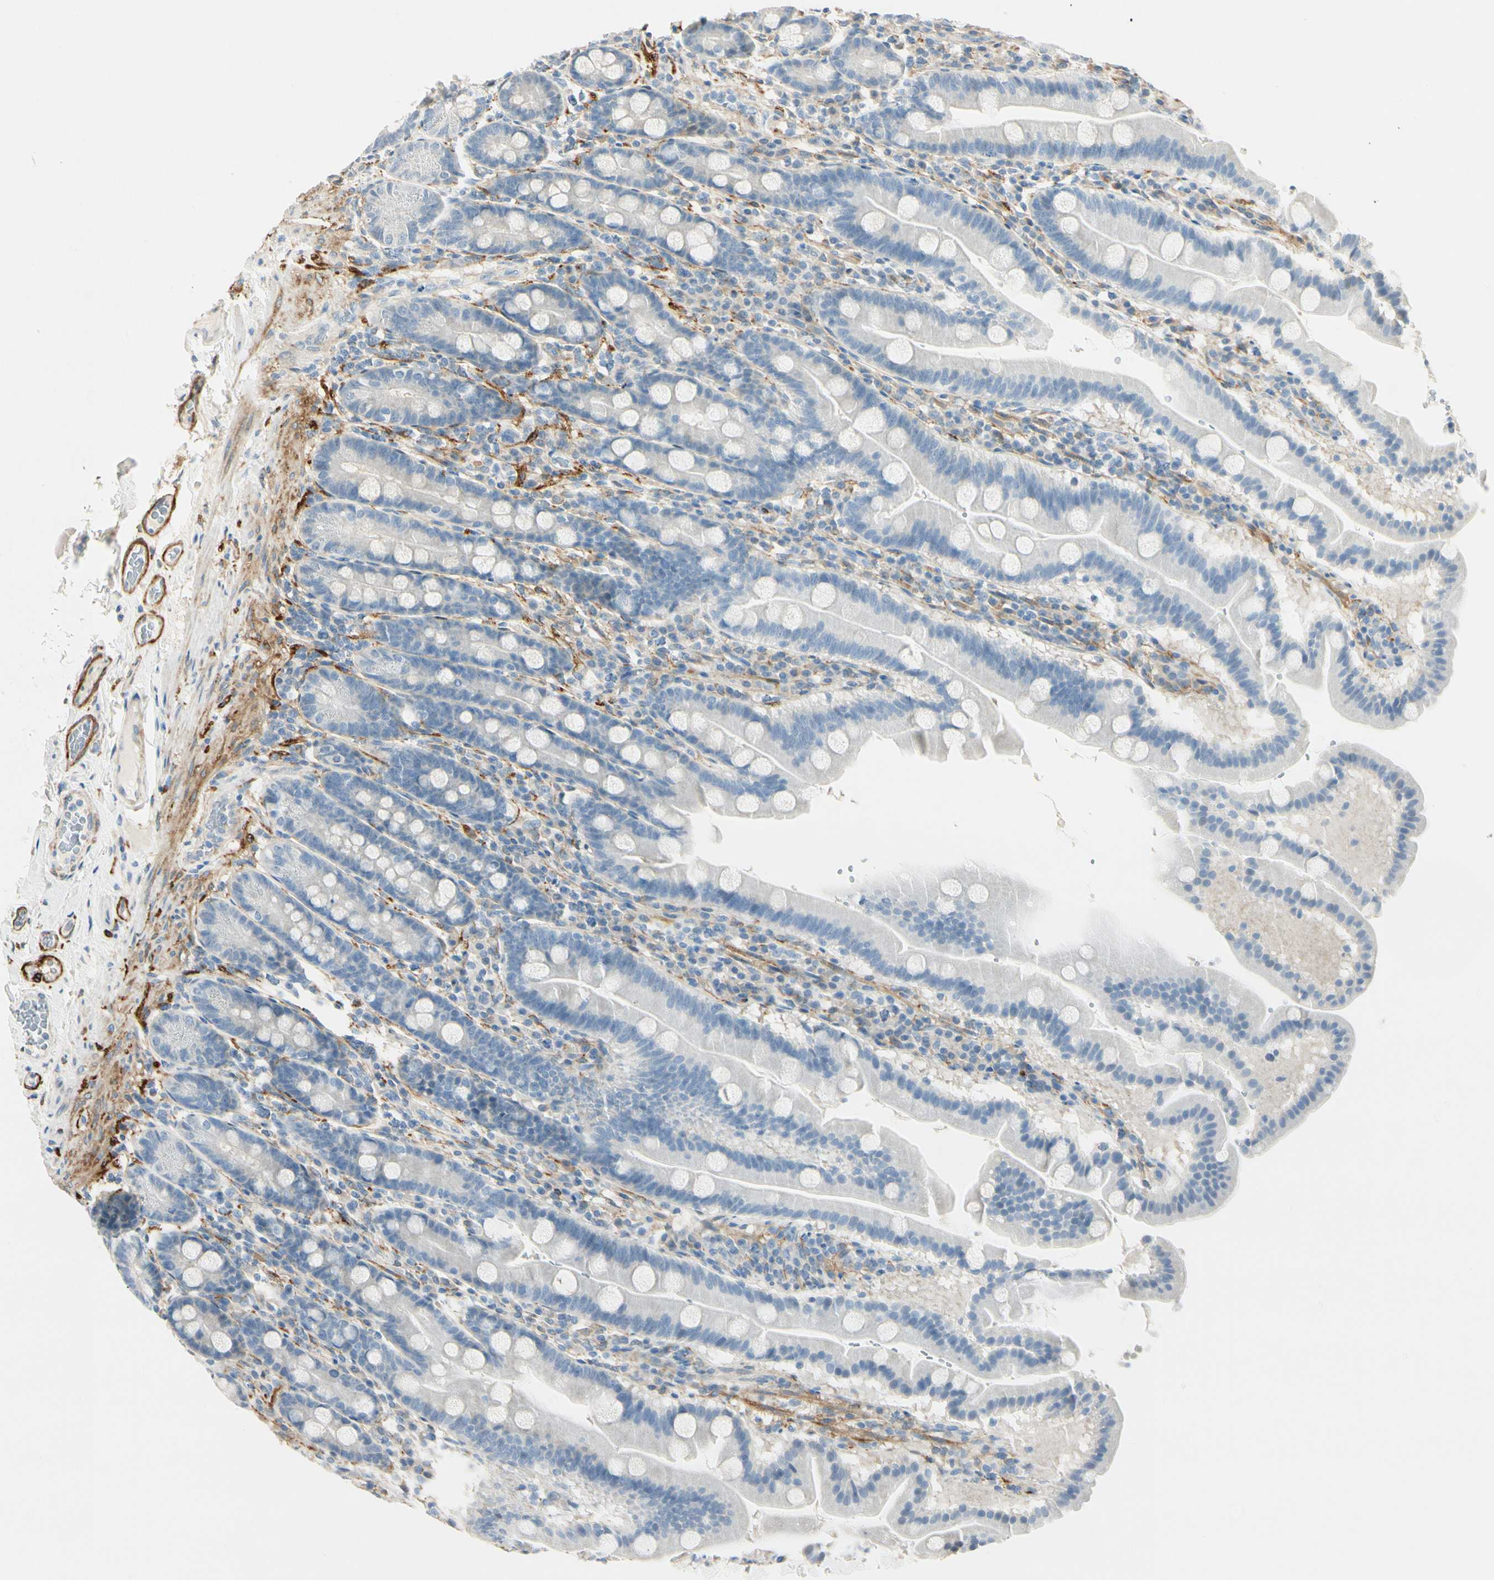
{"staining": {"intensity": "negative", "quantity": "none", "location": "none"}, "tissue": "duodenum", "cell_type": "Glandular cells", "image_type": "normal", "snomed": [{"axis": "morphology", "description": "Normal tissue, NOS"}, {"axis": "topography", "description": "Duodenum"}], "caption": "Immunohistochemistry image of benign duodenum stained for a protein (brown), which exhibits no positivity in glandular cells. Nuclei are stained in blue.", "gene": "AMPH", "patient": {"sex": "male", "age": 50}}